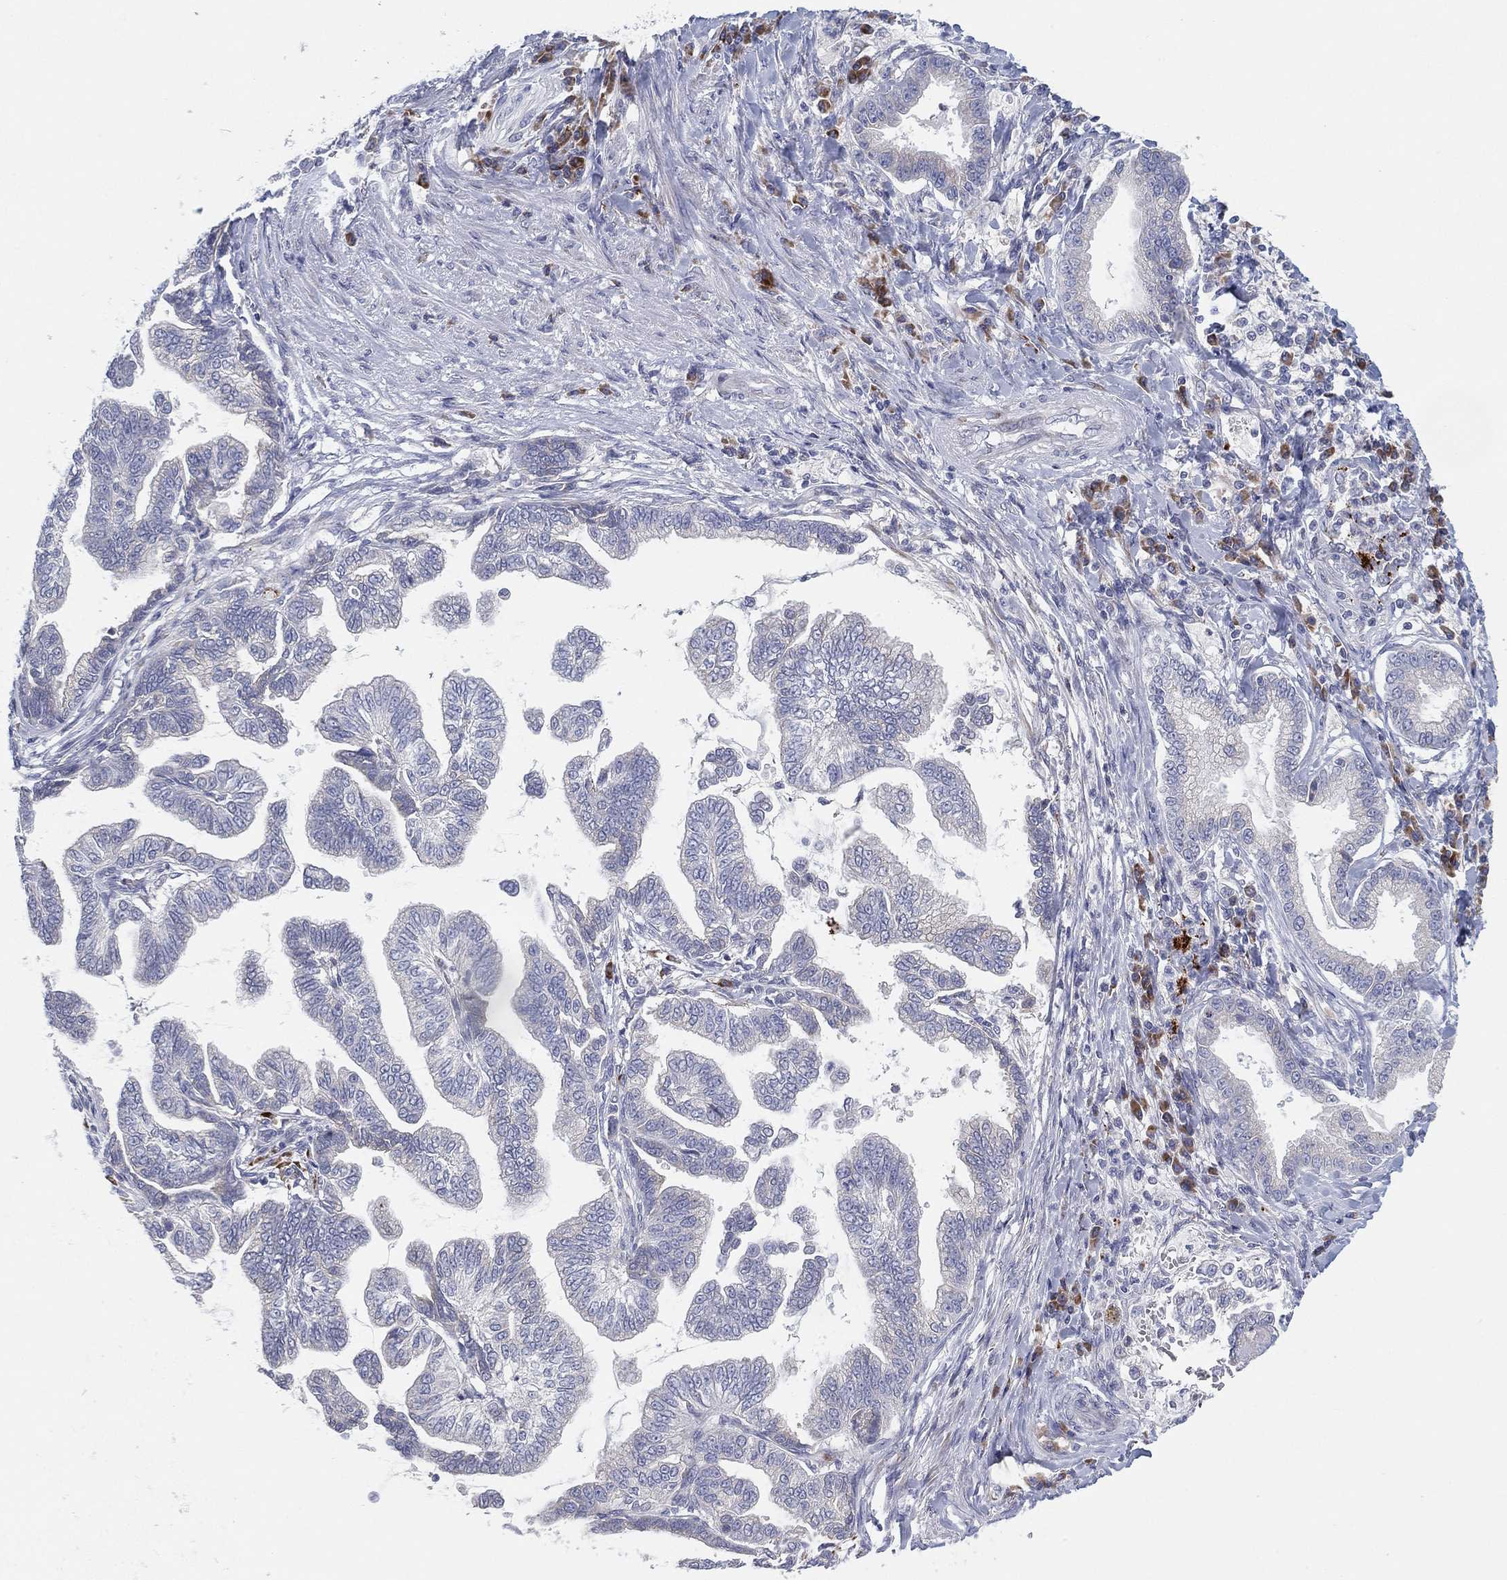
{"staining": {"intensity": "negative", "quantity": "none", "location": "none"}, "tissue": "stomach cancer", "cell_type": "Tumor cells", "image_type": "cancer", "snomed": [{"axis": "morphology", "description": "Adenocarcinoma, NOS"}, {"axis": "topography", "description": "Stomach"}], "caption": "Stomach cancer was stained to show a protein in brown. There is no significant staining in tumor cells. The staining was performed using DAB to visualize the protein expression in brown, while the nuclei were stained in blue with hematoxylin (Magnification: 20x).", "gene": "TMEM40", "patient": {"sex": "male", "age": 83}}